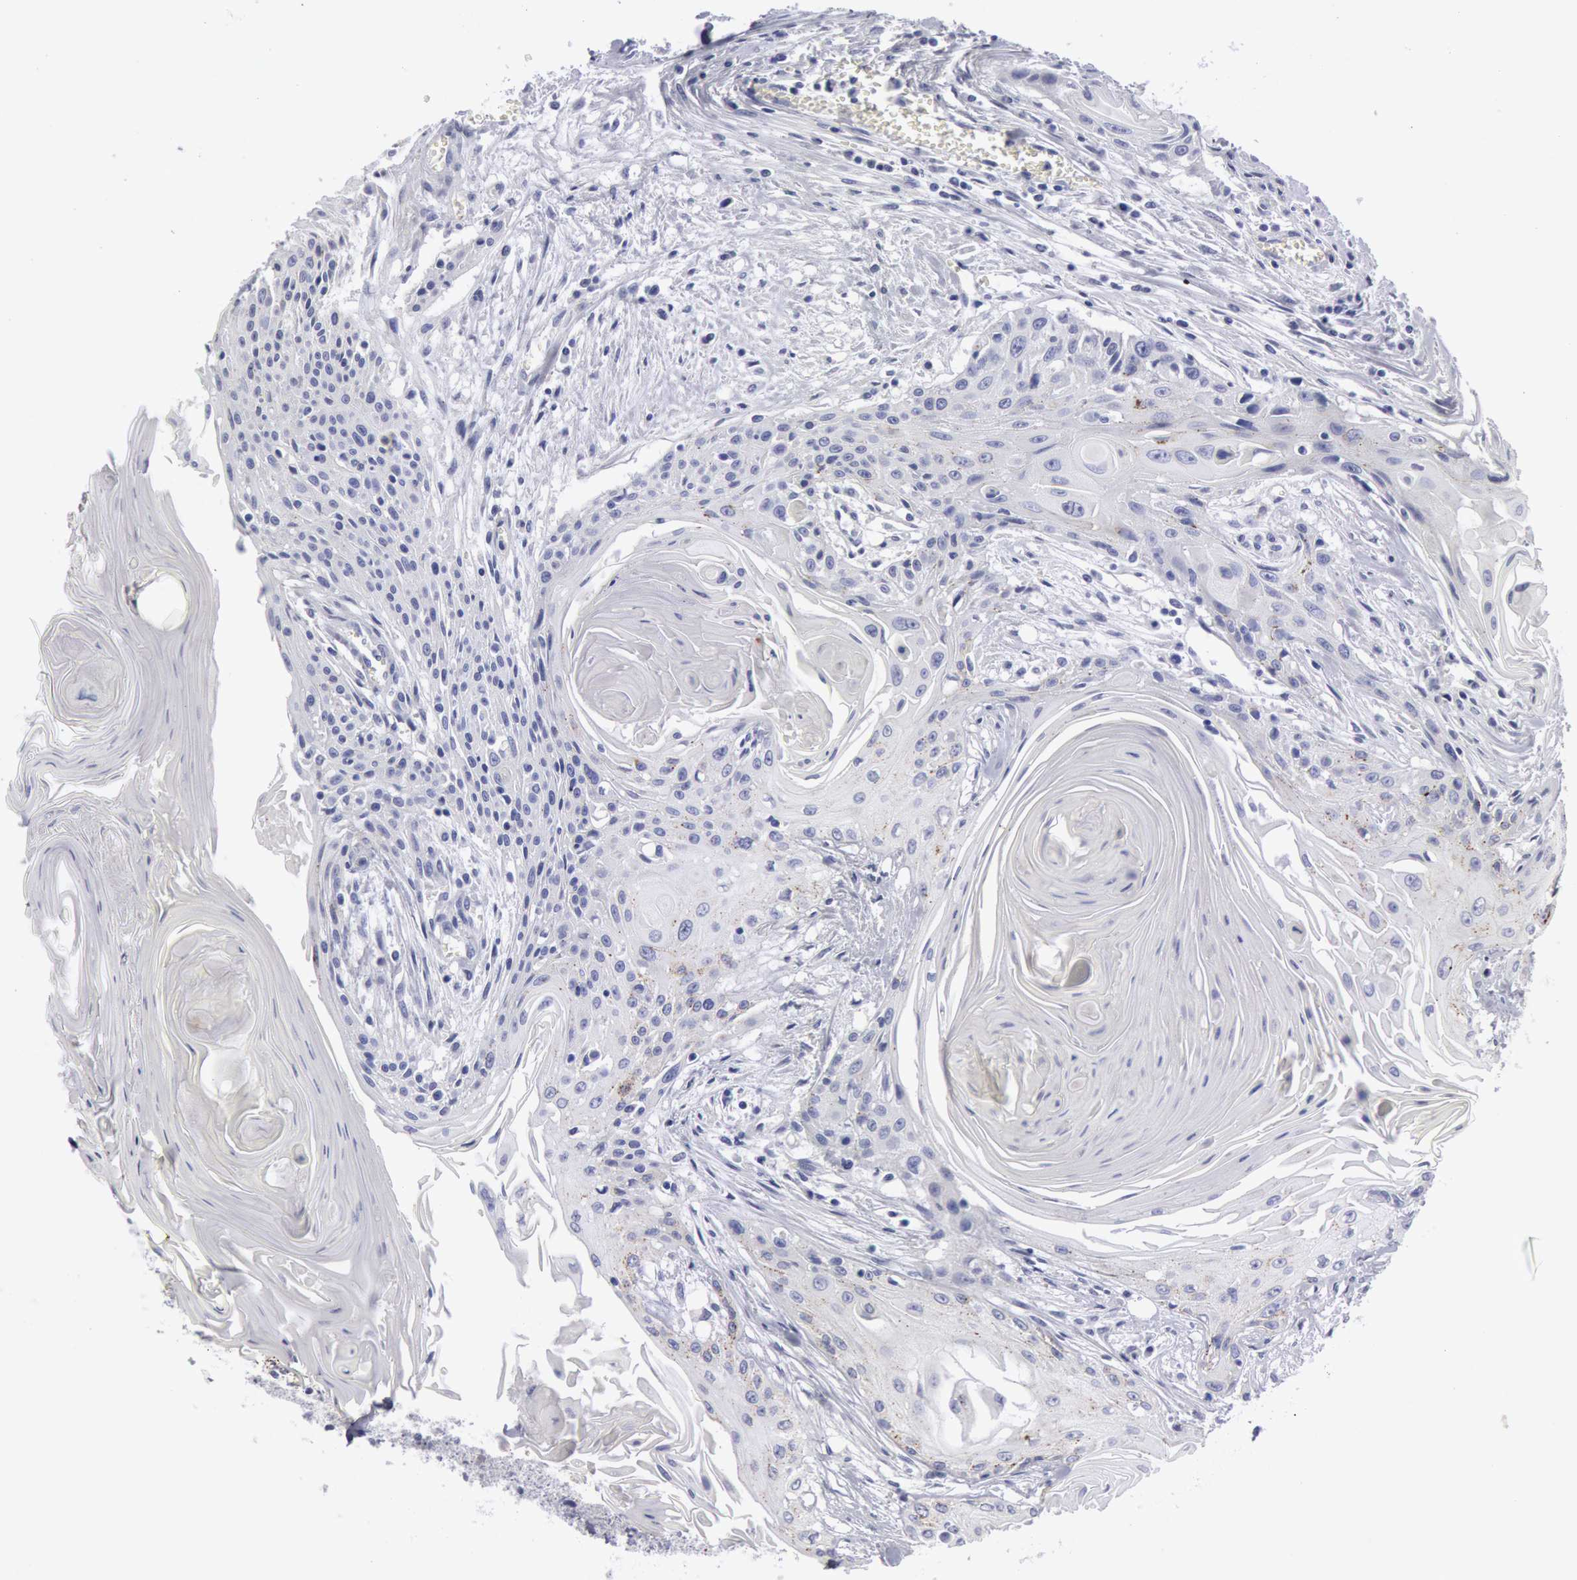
{"staining": {"intensity": "negative", "quantity": "none", "location": "none"}, "tissue": "head and neck cancer", "cell_type": "Tumor cells", "image_type": "cancer", "snomed": [{"axis": "morphology", "description": "Squamous cell carcinoma, NOS"}, {"axis": "morphology", "description": "Squamous cell carcinoma, metastatic, NOS"}, {"axis": "topography", "description": "Lymph node"}, {"axis": "topography", "description": "Salivary gland"}, {"axis": "topography", "description": "Head-Neck"}], "caption": "Tumor cells show no significant positivity in squamous cell carcinoma (head and neck).", "gene": "FHL1", "patient": {"sex": "female", "age": 74}}